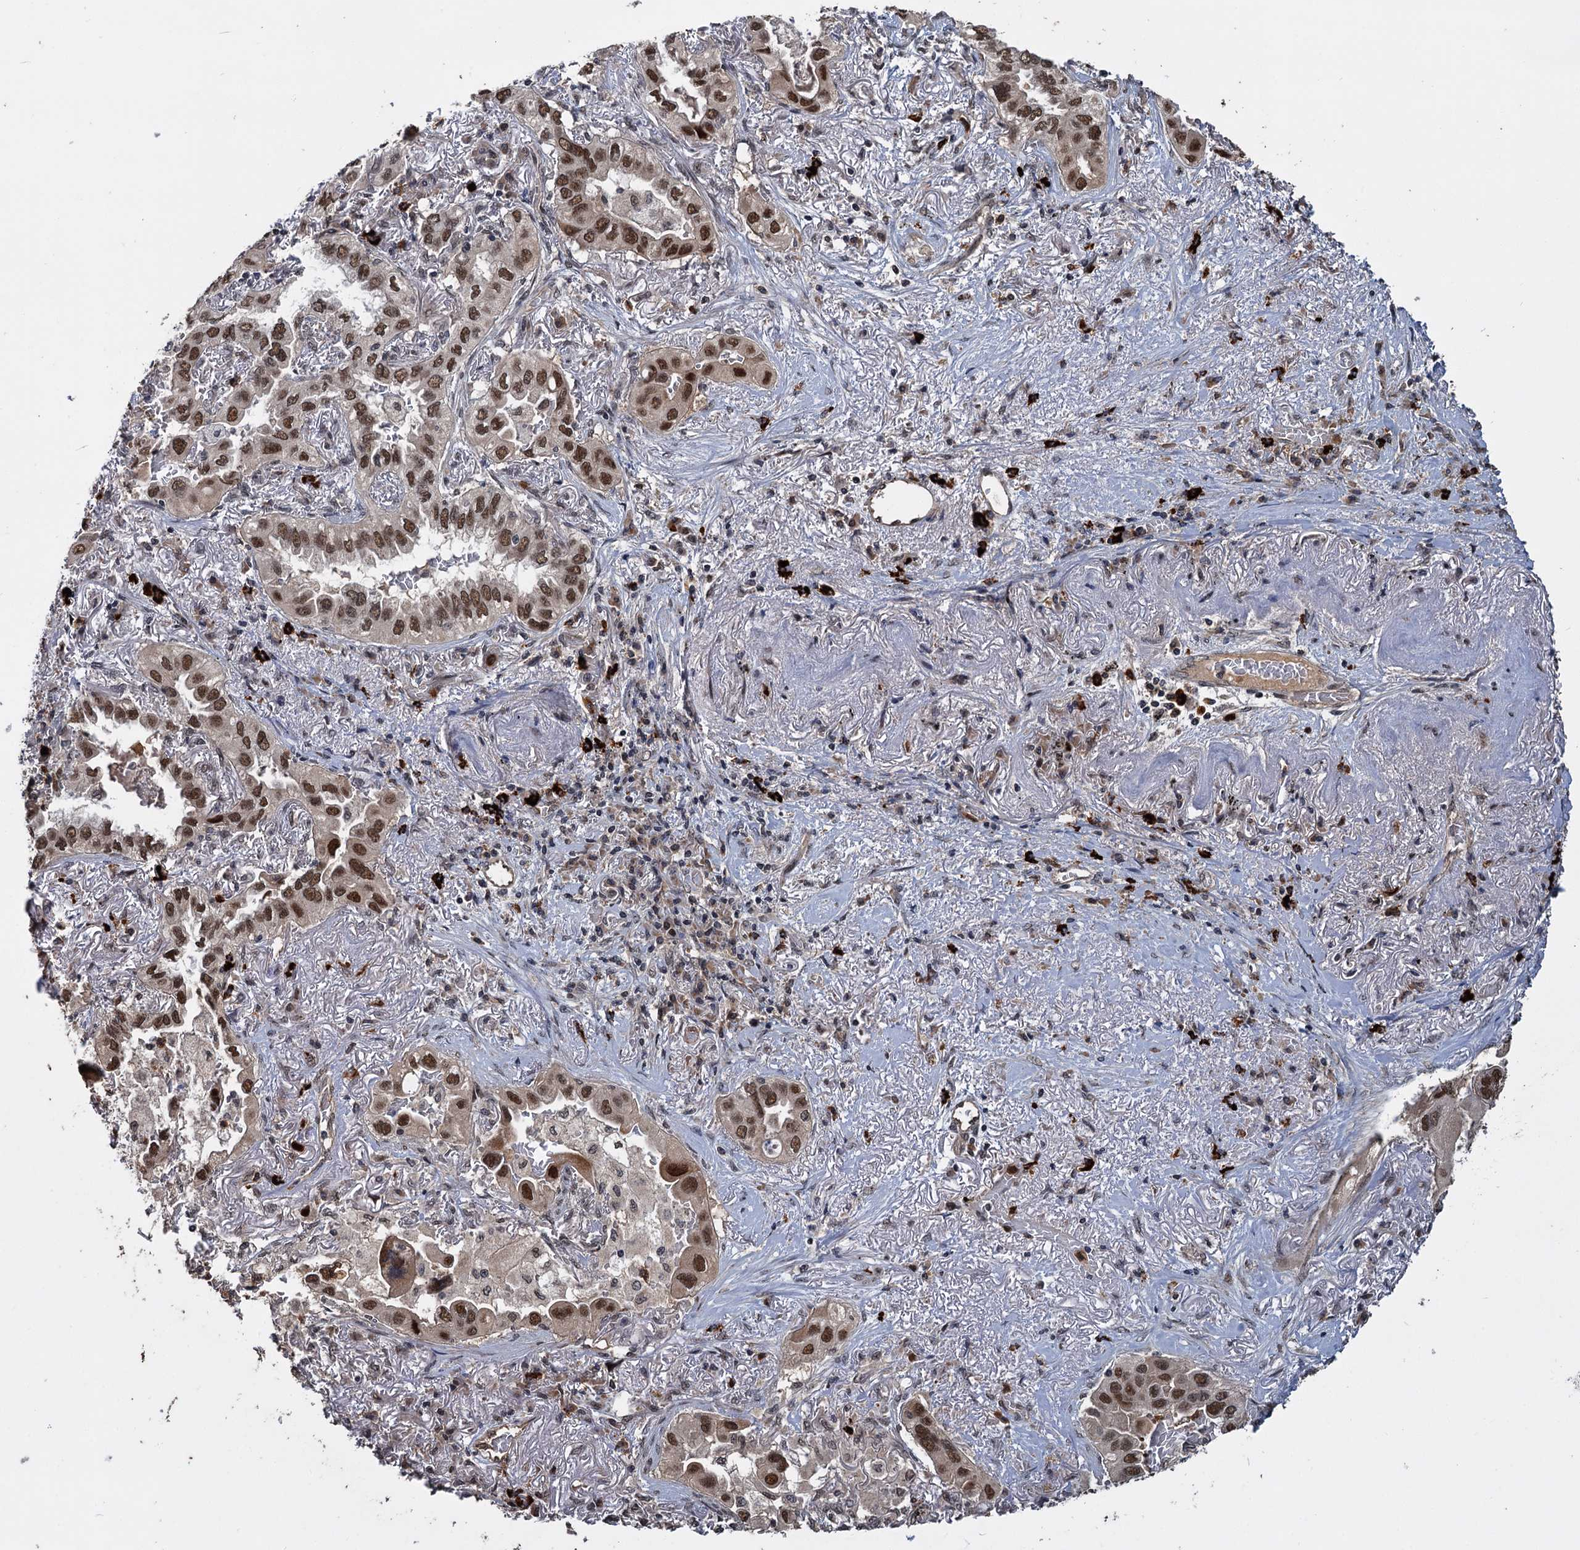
{"staining": {"intensity": "moderate", "quantity": ">75%", "location": "nuclear"}, "tissue": "lung cancer", "cell_type": "Tumor cells", "image_type": "cancer", "snomed": [{"axis": "morphology", "description": "Adenocarcinoma, NOS"}, {"axis": "topography", "description": "Lung"}], "caption": "Lung cancer (adenocarcinoma) stained with immunohistochemistry (IHC) reveals moderate nuclear expression in about >75% of tumor cells. (Stains: DAB (3,3'-diaminobenzidine) in brown, nuclei in blue, Microscopy: brightfield microscopy at high magnification).", "gene": "KANSL2", "patient": {"sex": "female", "age": 76}}